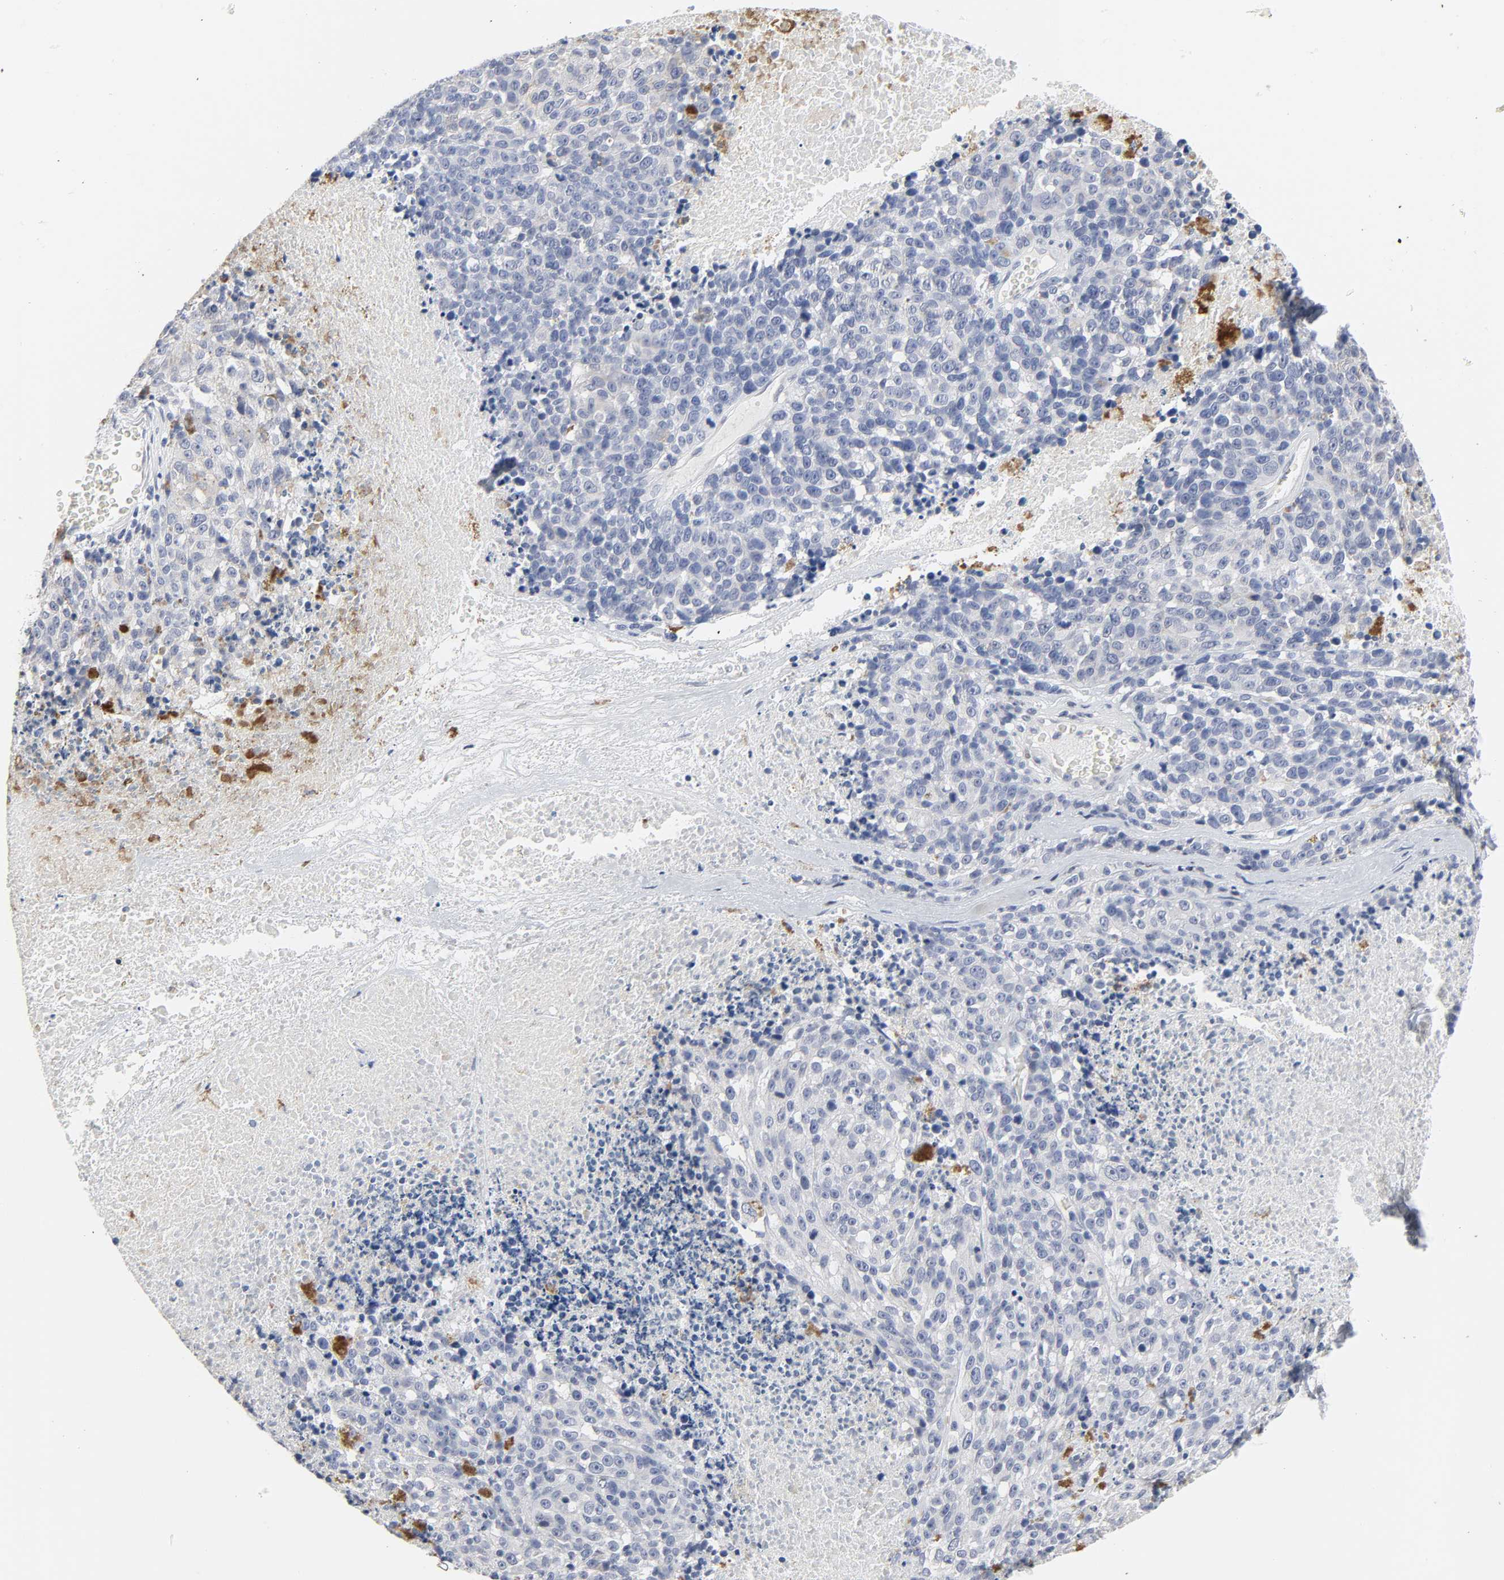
{"staining": {"intensity": "negative", "quantity": "none", "location": "none"}, "tissue": "melanoma", "cell_type": "Tumor cells", "image_type": "cancer", "snomed": [{"axis": "morphology", "description": "Malignant melanoma, Metastatic site"}, {"axis": "topography", "description": "Cerebral cortex"}], "caption": "Immunohistochemistry photomicrograph of neoplastic tissue: human malignant melanoma (metastatic site) stained with DAB demonstrates no significant protein expression in tumor cells.", "gene": "SALL2", "patient": {"sex": "female", "age": 52}}